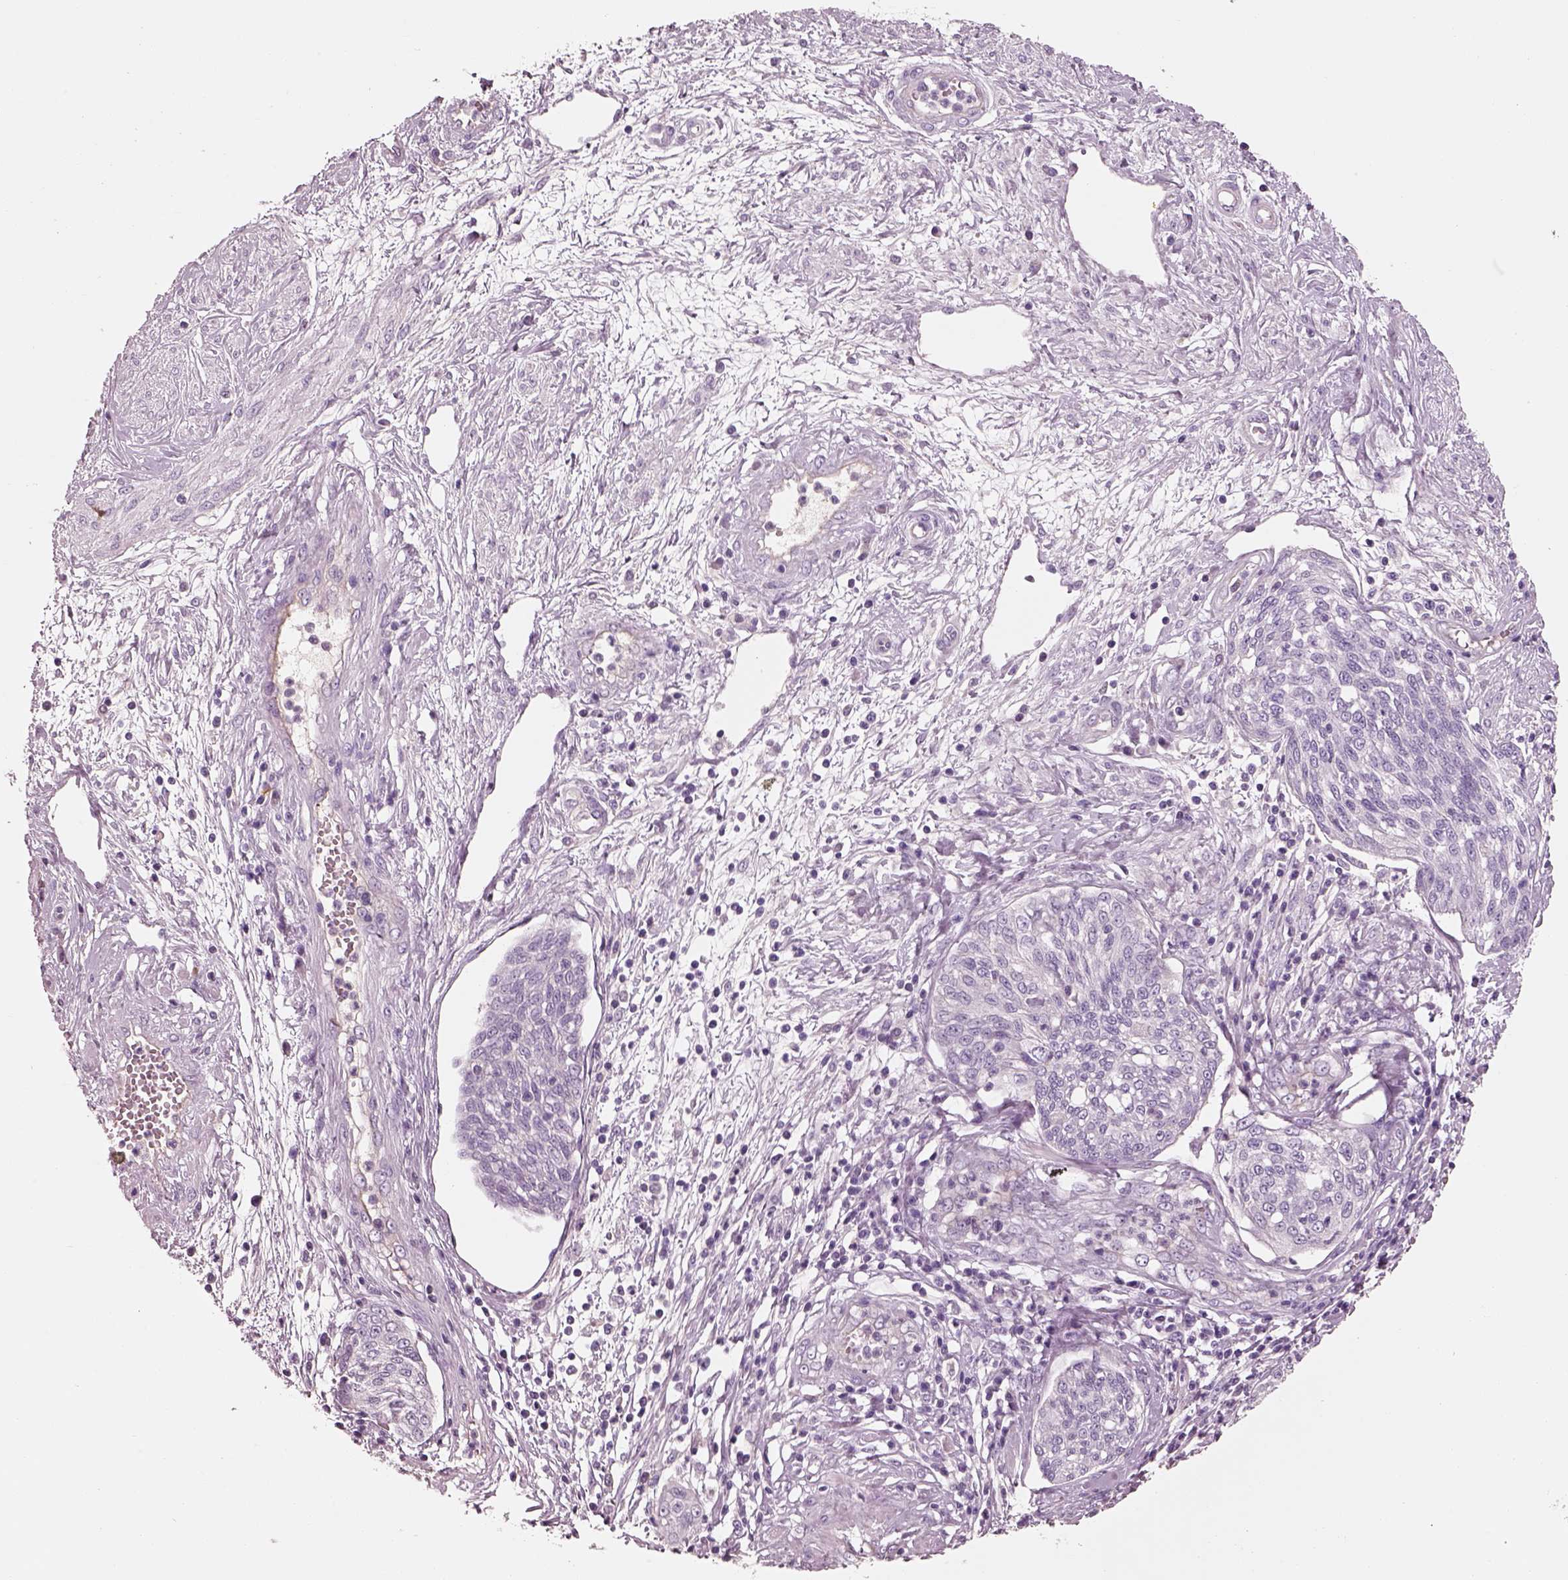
{"staining": {"intensity": "negative", "quantity": "none", "location": "none"}, "tissue": "cervical cancer", "cell_type": "Tumor cells", "image_type": "cancer", "snomed": [{"axis": "morphology", "description": "Squamous cell carcinoma, NOS"}, {"axis": "topography", "description": "Cervix"}], "caption": "Tumor cells show no significant protein positivity in cervical cancer (squamous cell carcinoma). (DAB immunohistochemistry (IHC), high magnification).", "gene": "IGLL1", "patient": {"sex": "female", "age": 34}}